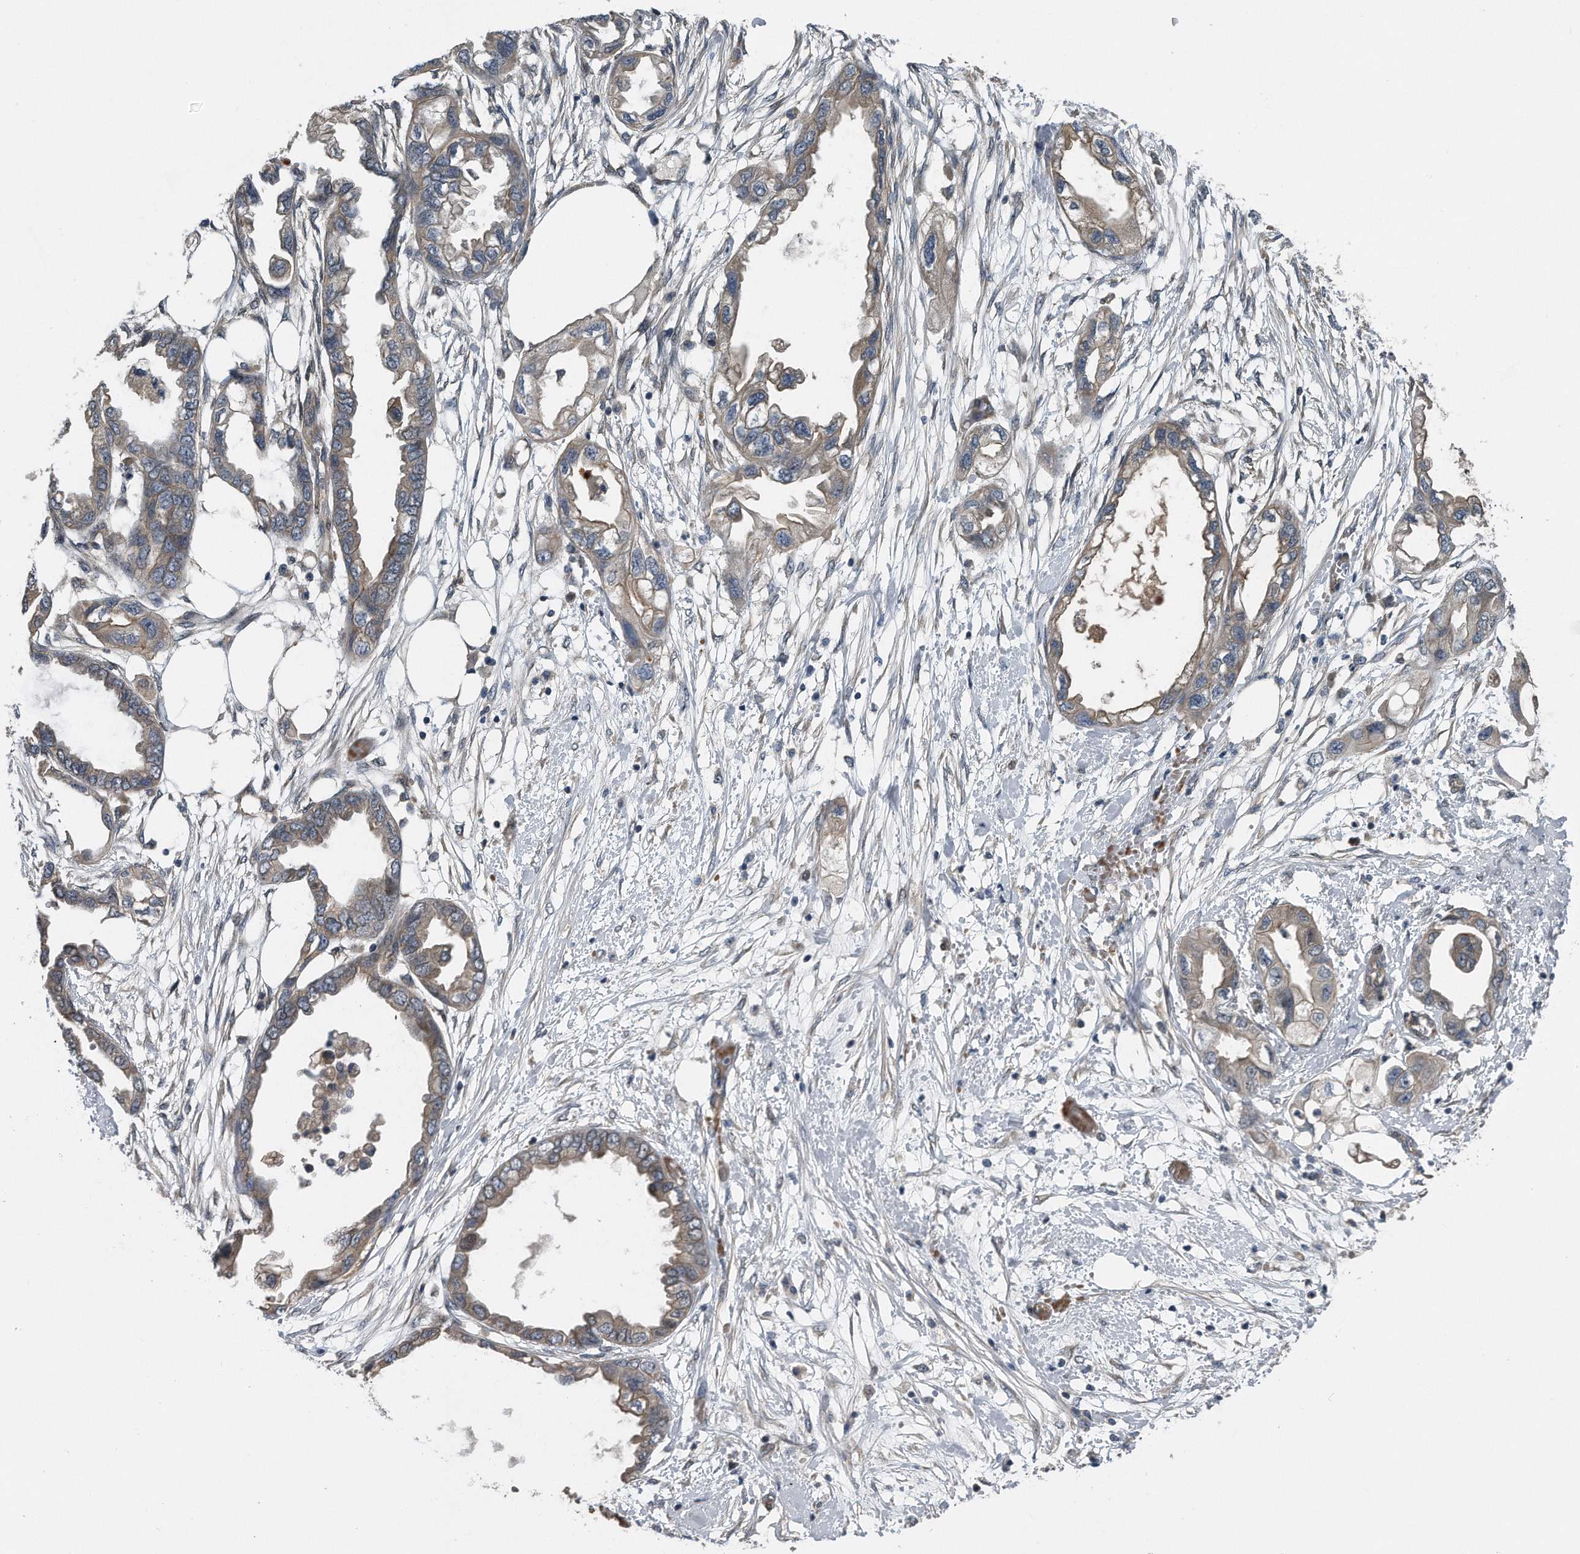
{"staining": {"intensity": "weak", "quantity": "25%-75%", "location": "cytoplasmic/membranous"}, "tissue": "endometrial cancer", "cell_type": "Tumor cells", "image_type": "cancer", "snomed": [{"axis": "morphology", "description": "Adenocarcinoma, NOS"}, {"axis": "morphology", "description": "Adenocarcinoma, metastatic, NOS"}, {"axis": "topography", "description": "Adipose tissue"}, {"axis": "topography", "description": "Endometrium"}], "caption": "Endometrial cancer tissue reveals weak cytoplasmic/membranous positivity in approximately 25%-75% of tumor cells", "gene": "ZNF79", "patient": {"sex": "female", "age": 67}}